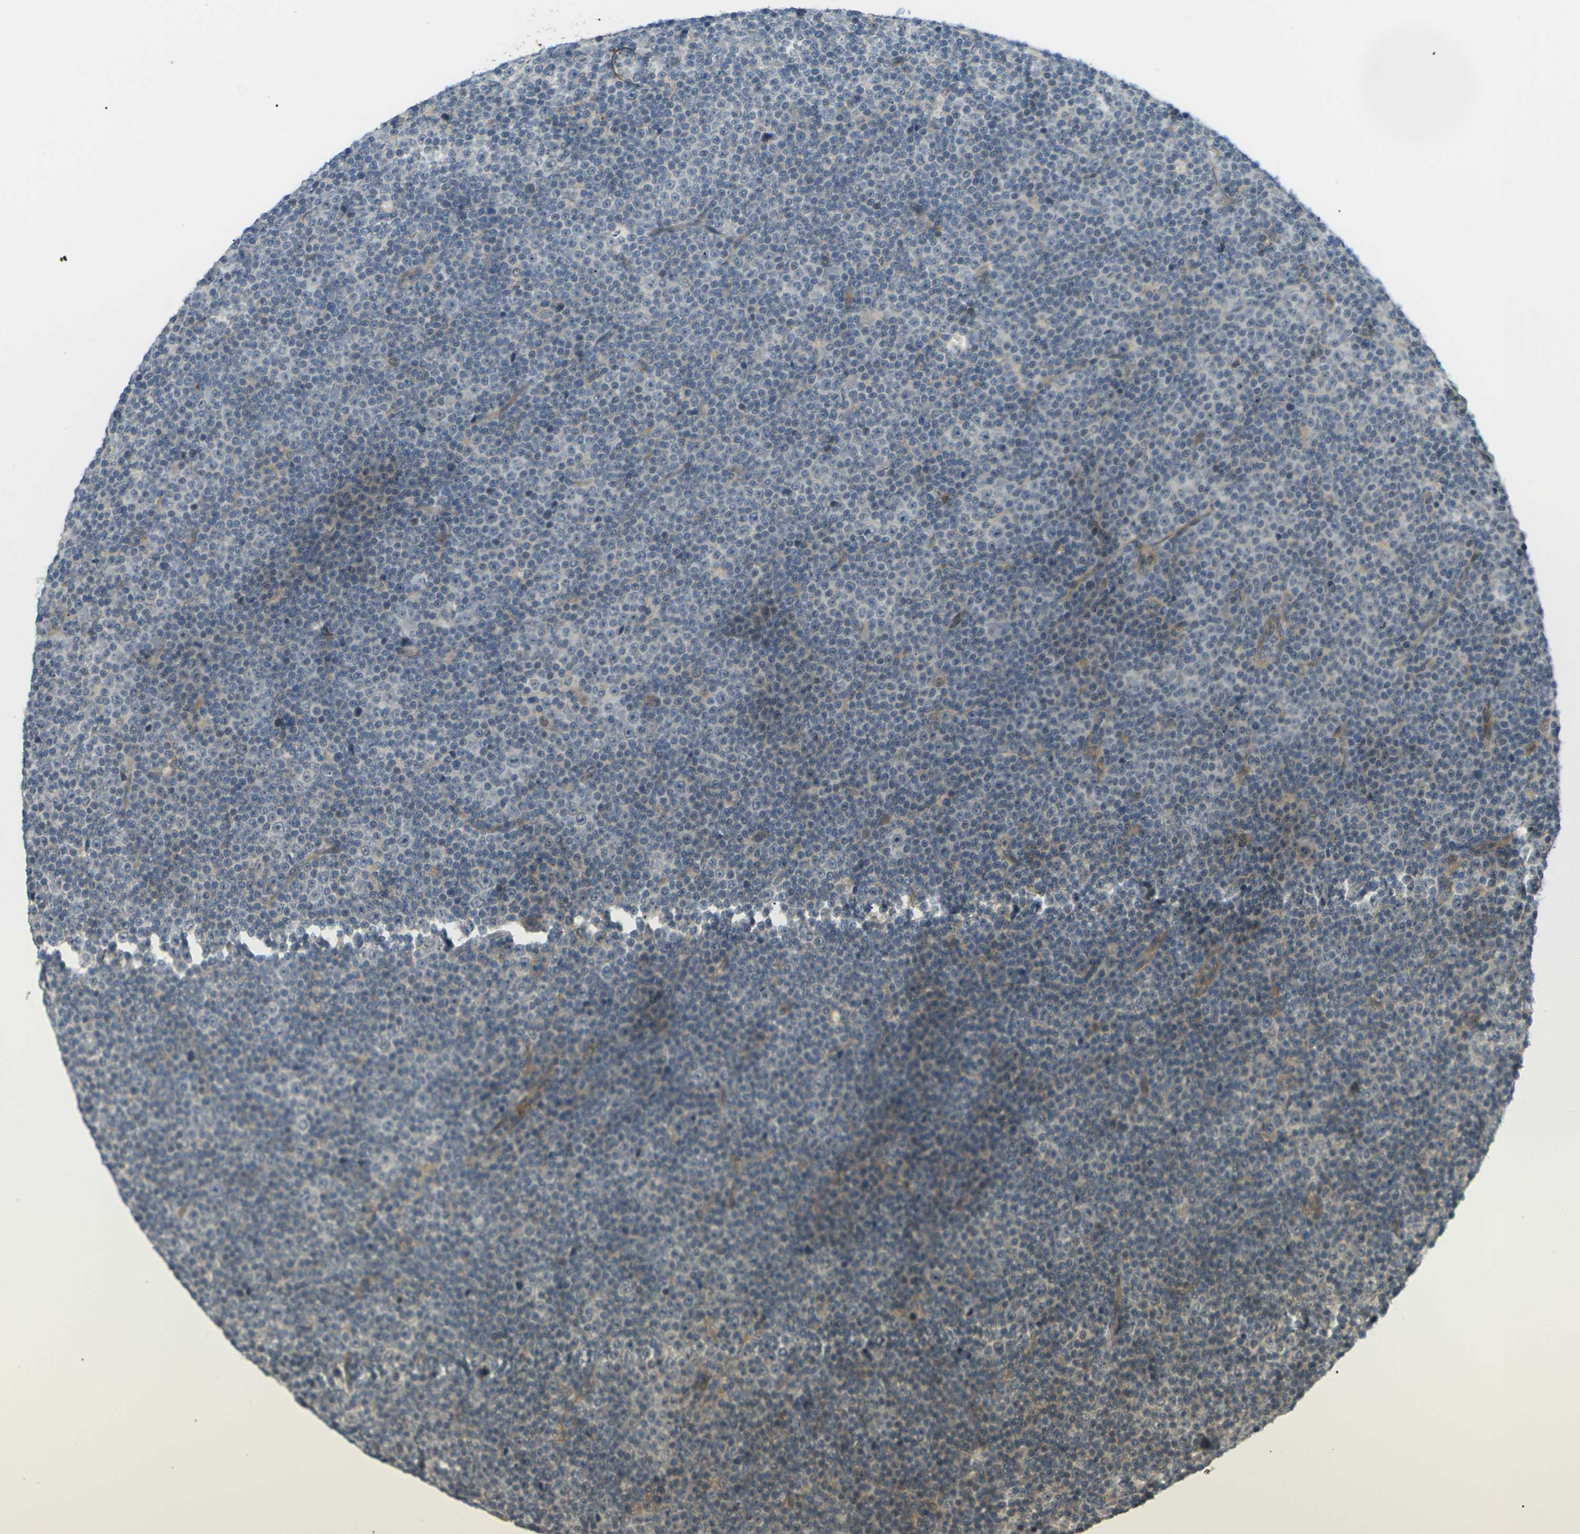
{"staining": {"intensity": "negative", "quantity": "none", "location": "none"}, "tissue": "lymphoma", "cell_type": "Tumor cells", "image_type": "cancer", "snomed": [{"axis": "morphology", "description": "Malignant lymphoma, non-Hodgkin's type, Low grade"}, {"axis": "topography", "description": "Lymph node"}], "caption": "Lymphoma was stained to show a protein in brown. There is no significant staining in tumor cells.", "gene": "SOCS6", "patient": {"sex": "female", "age": 67}}